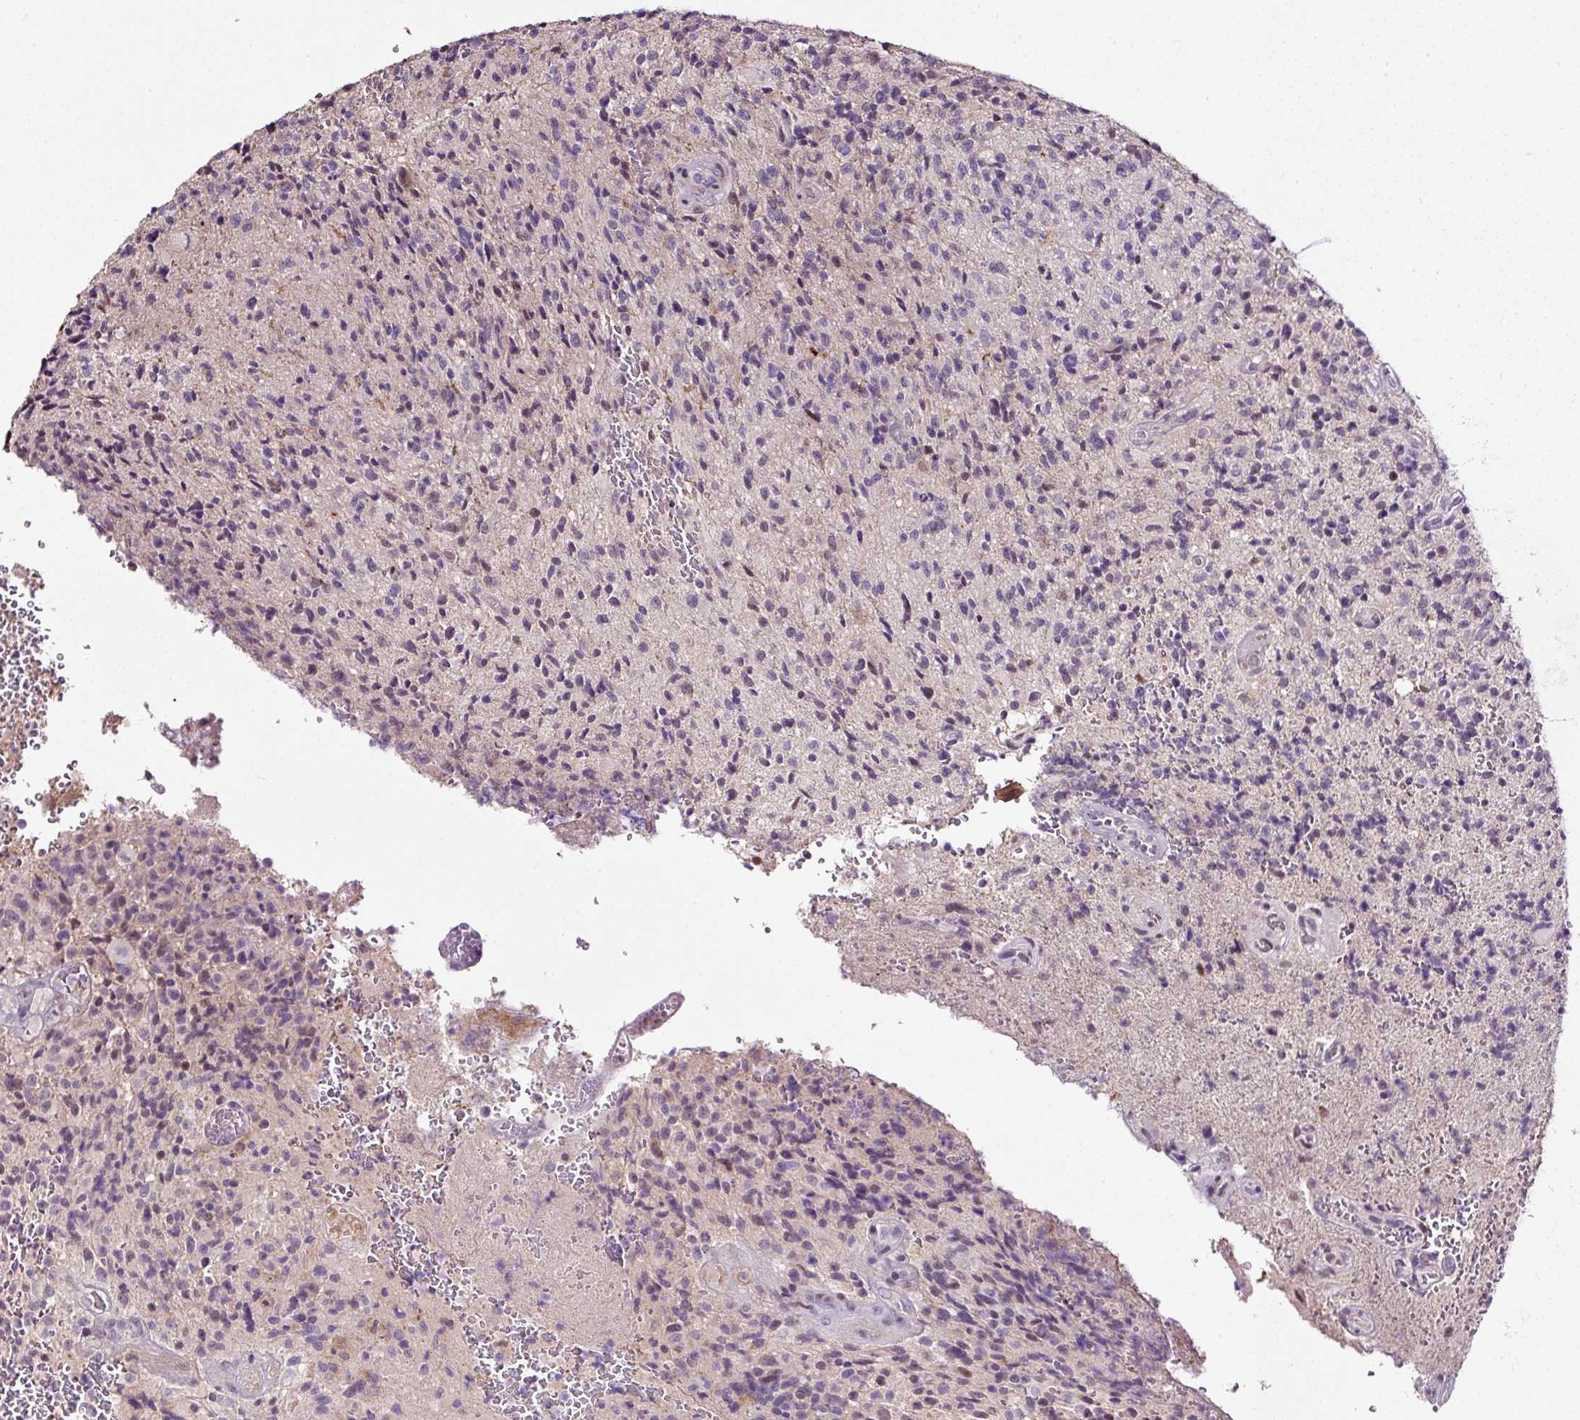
{"staining": {"intensity": "negative", "quantity": "none", "location": "none"}, "tissue": "glioma", "cell_type": "Tumor cells", "image_type": "cancer", "snomed": [{"axis": "morphology", "description": "Normal tissue, NOS"}, {"axis": "morphology", "description": "Glioma, malignant, High grade"}, {"axis": "topography", "description": "Cerebral cortex"}], "caption": "This is an immunohistochemistry (IHC) histopathology image of human glioma. There is no expression in tumor cells.", "gene": "LRRC24", "patient": {"sex": "male", "age": 56}}